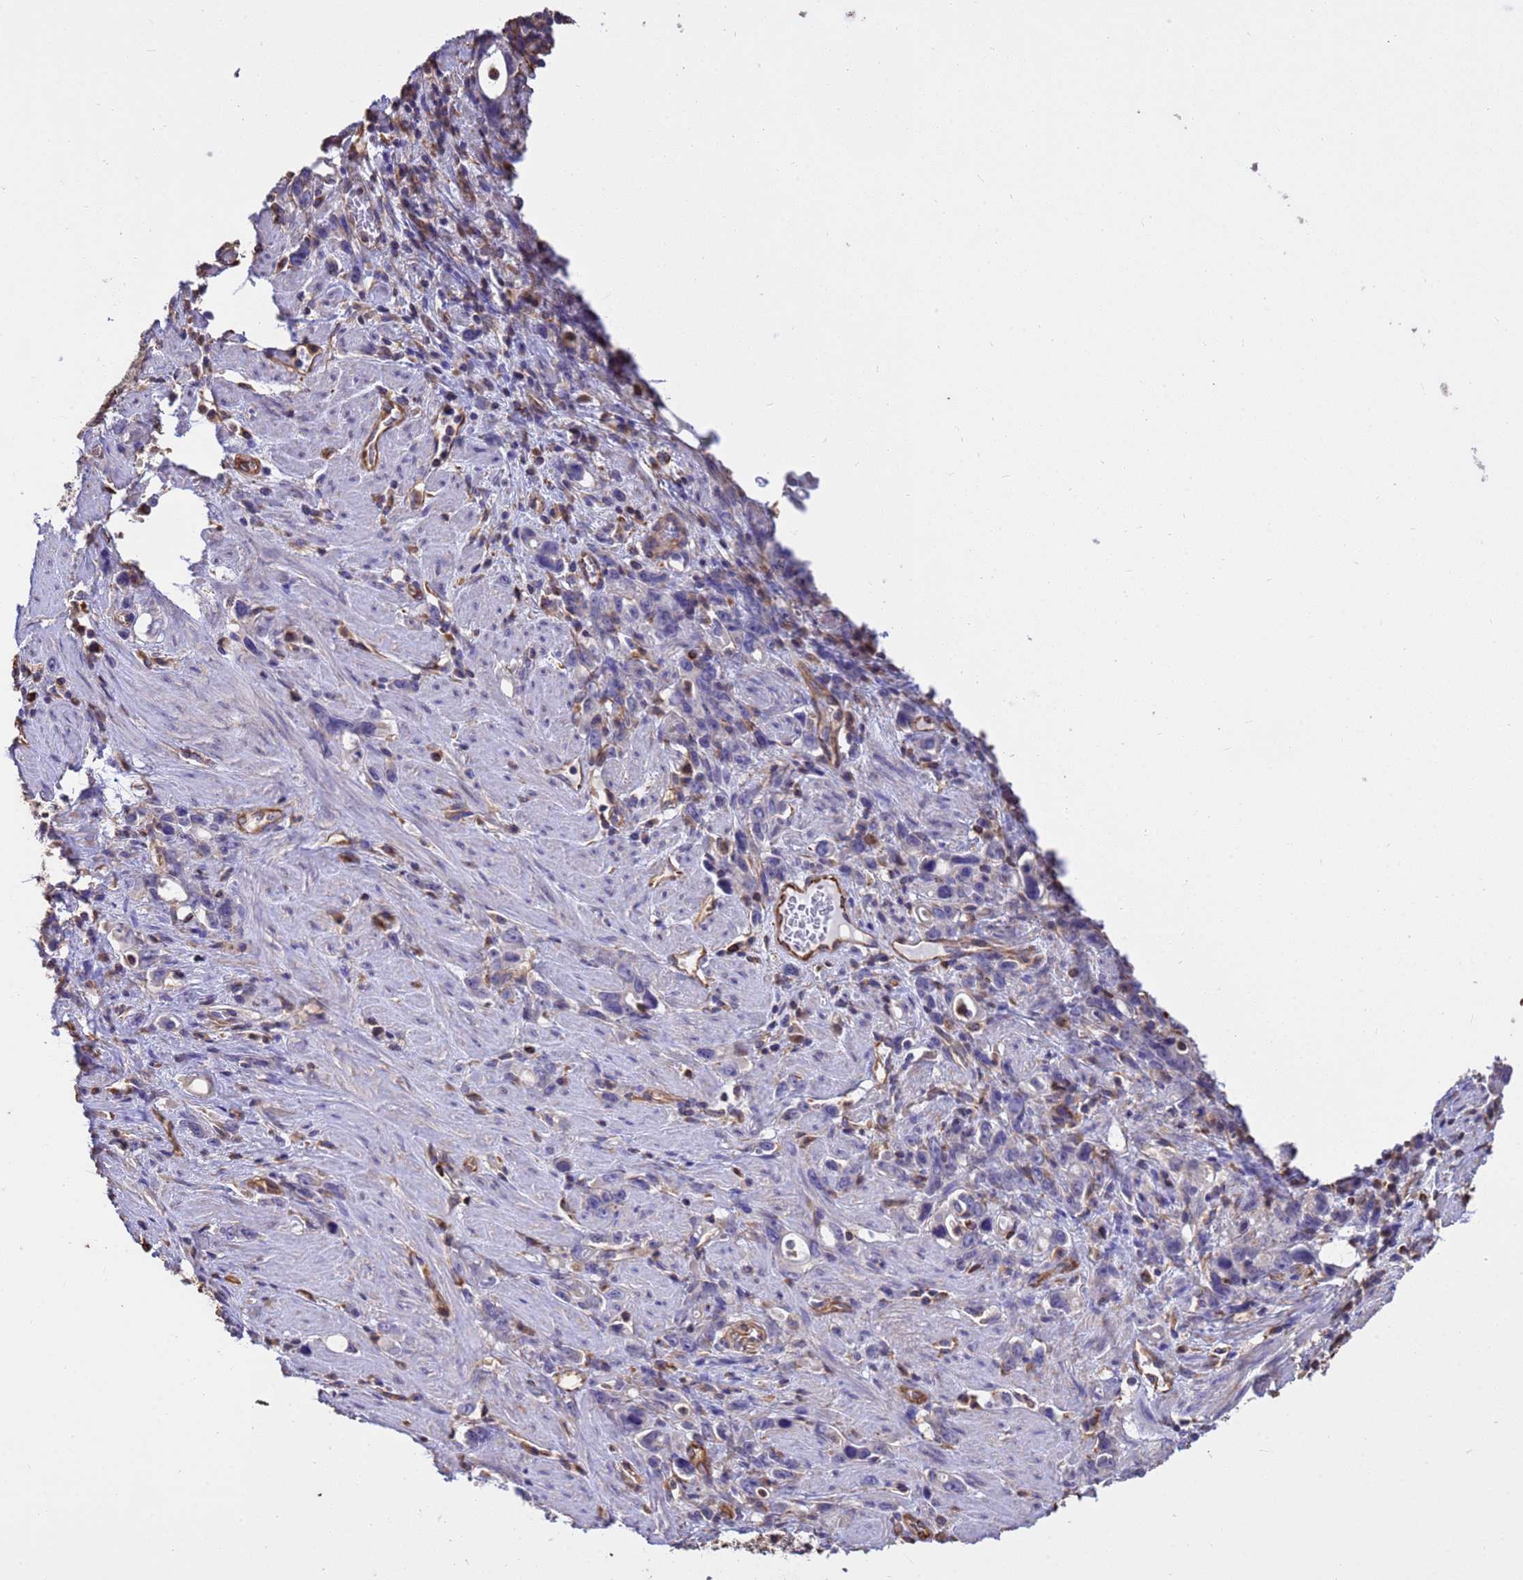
{"staining": {"intensity": "negative", "quantity": "none", "location": "none"}, "tissue": "stomach cancer", "cell_type": "Tumor cells", "image_type": "cancer", "snomed": [{"axis": "morphology", "description": "Adenocarcinoma, NOS"}, {"axis": "topography", "description": "Stomach, lower"}], "caption": "Tumor cells are negative for brown protein staining in stomach cancer.", "gene": "TCEAL3", "patient": {"sex": "female", "age": 43}}